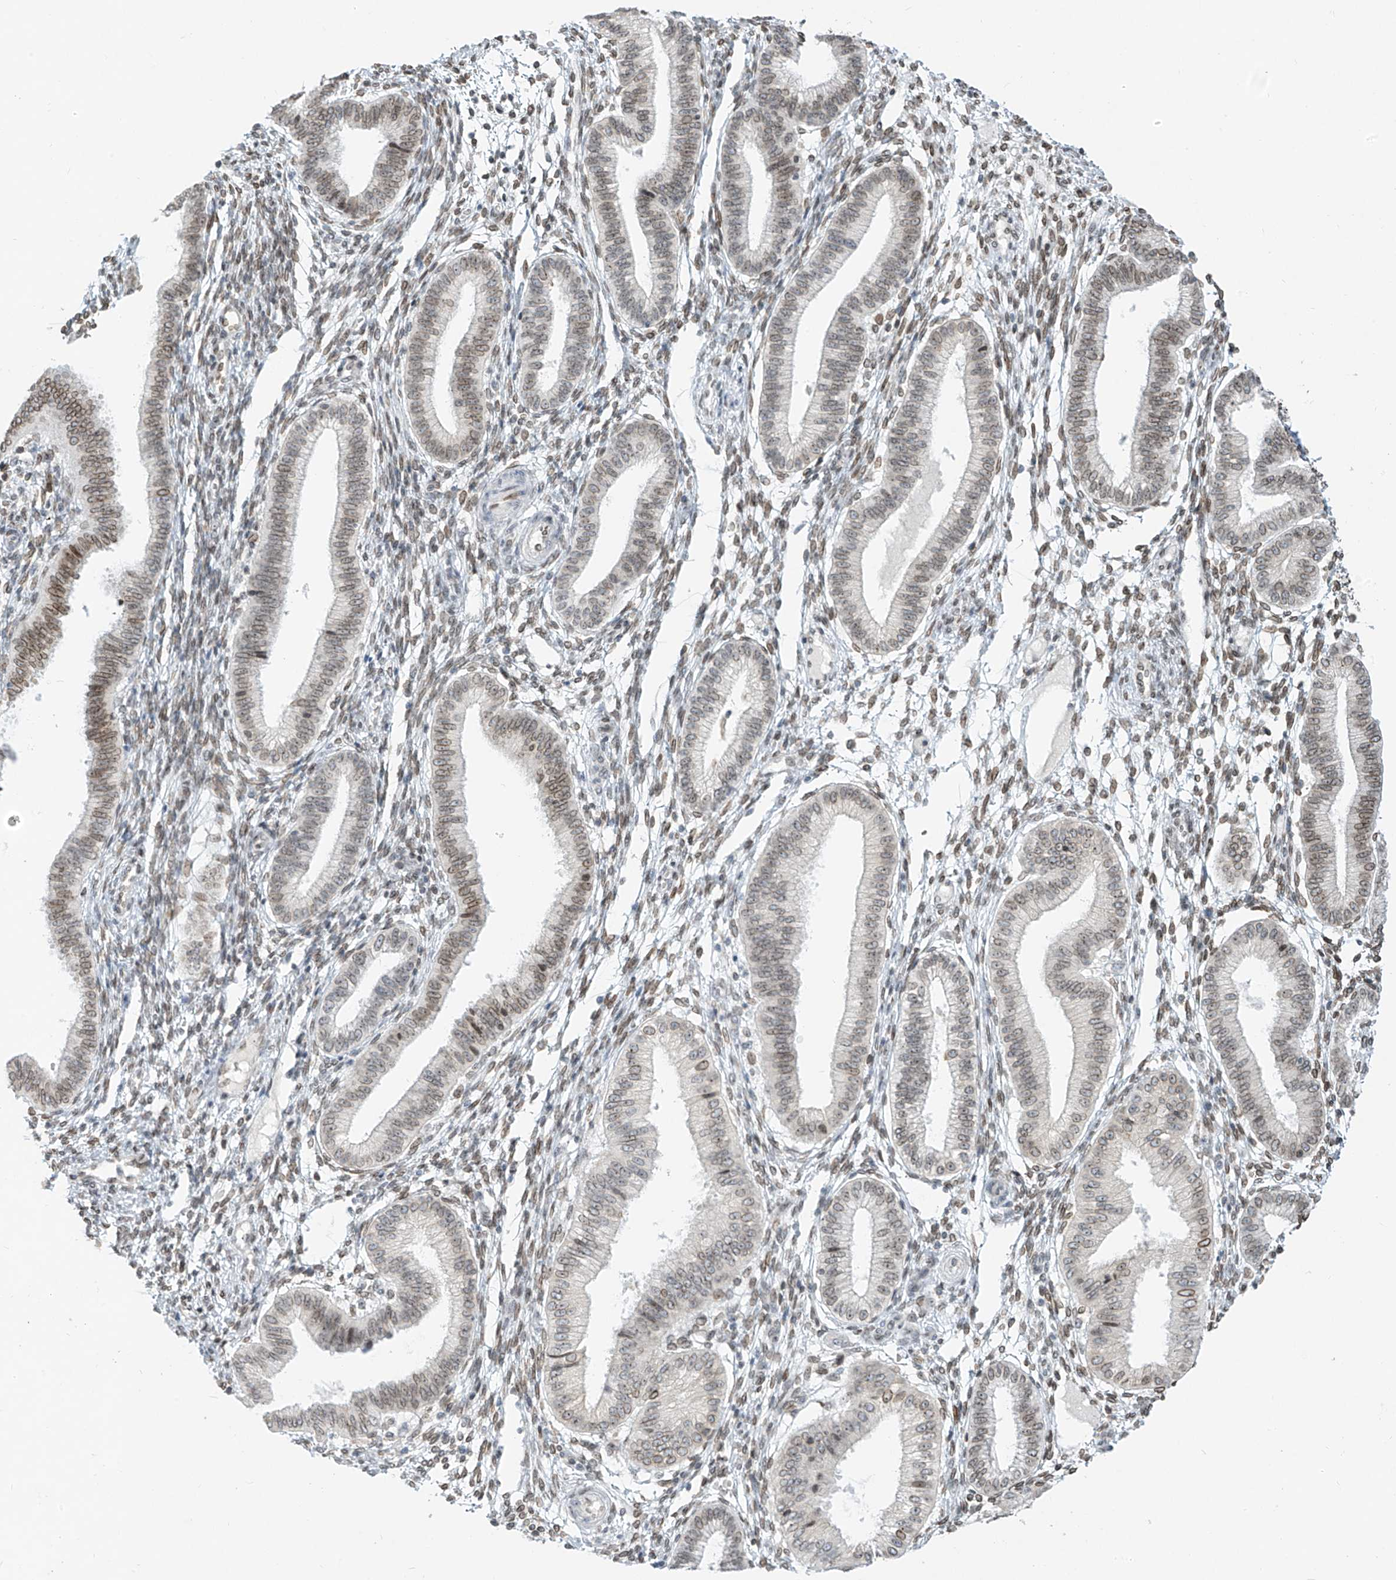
{"staining": {"intensity": "moderate", "quantity": "25%-75%", "location": "nuclear"}, "tissue": "endometrium", "cell_type": "Cells in endometrial stroma", "image_type": "normal", "snomed": [{"axis": "morphology", "description": "Normal tissue, NOS"}, {"axis": "topography", "description": "Endometrium"}], "caption": "Endometrium stained with a brown dye reveals moderate nuclear positive positivity in approximately 25%-75% of cells in endometrial stroma.", "gene": "SAMD15", "patient": {"sex": "female", "age": 39}}